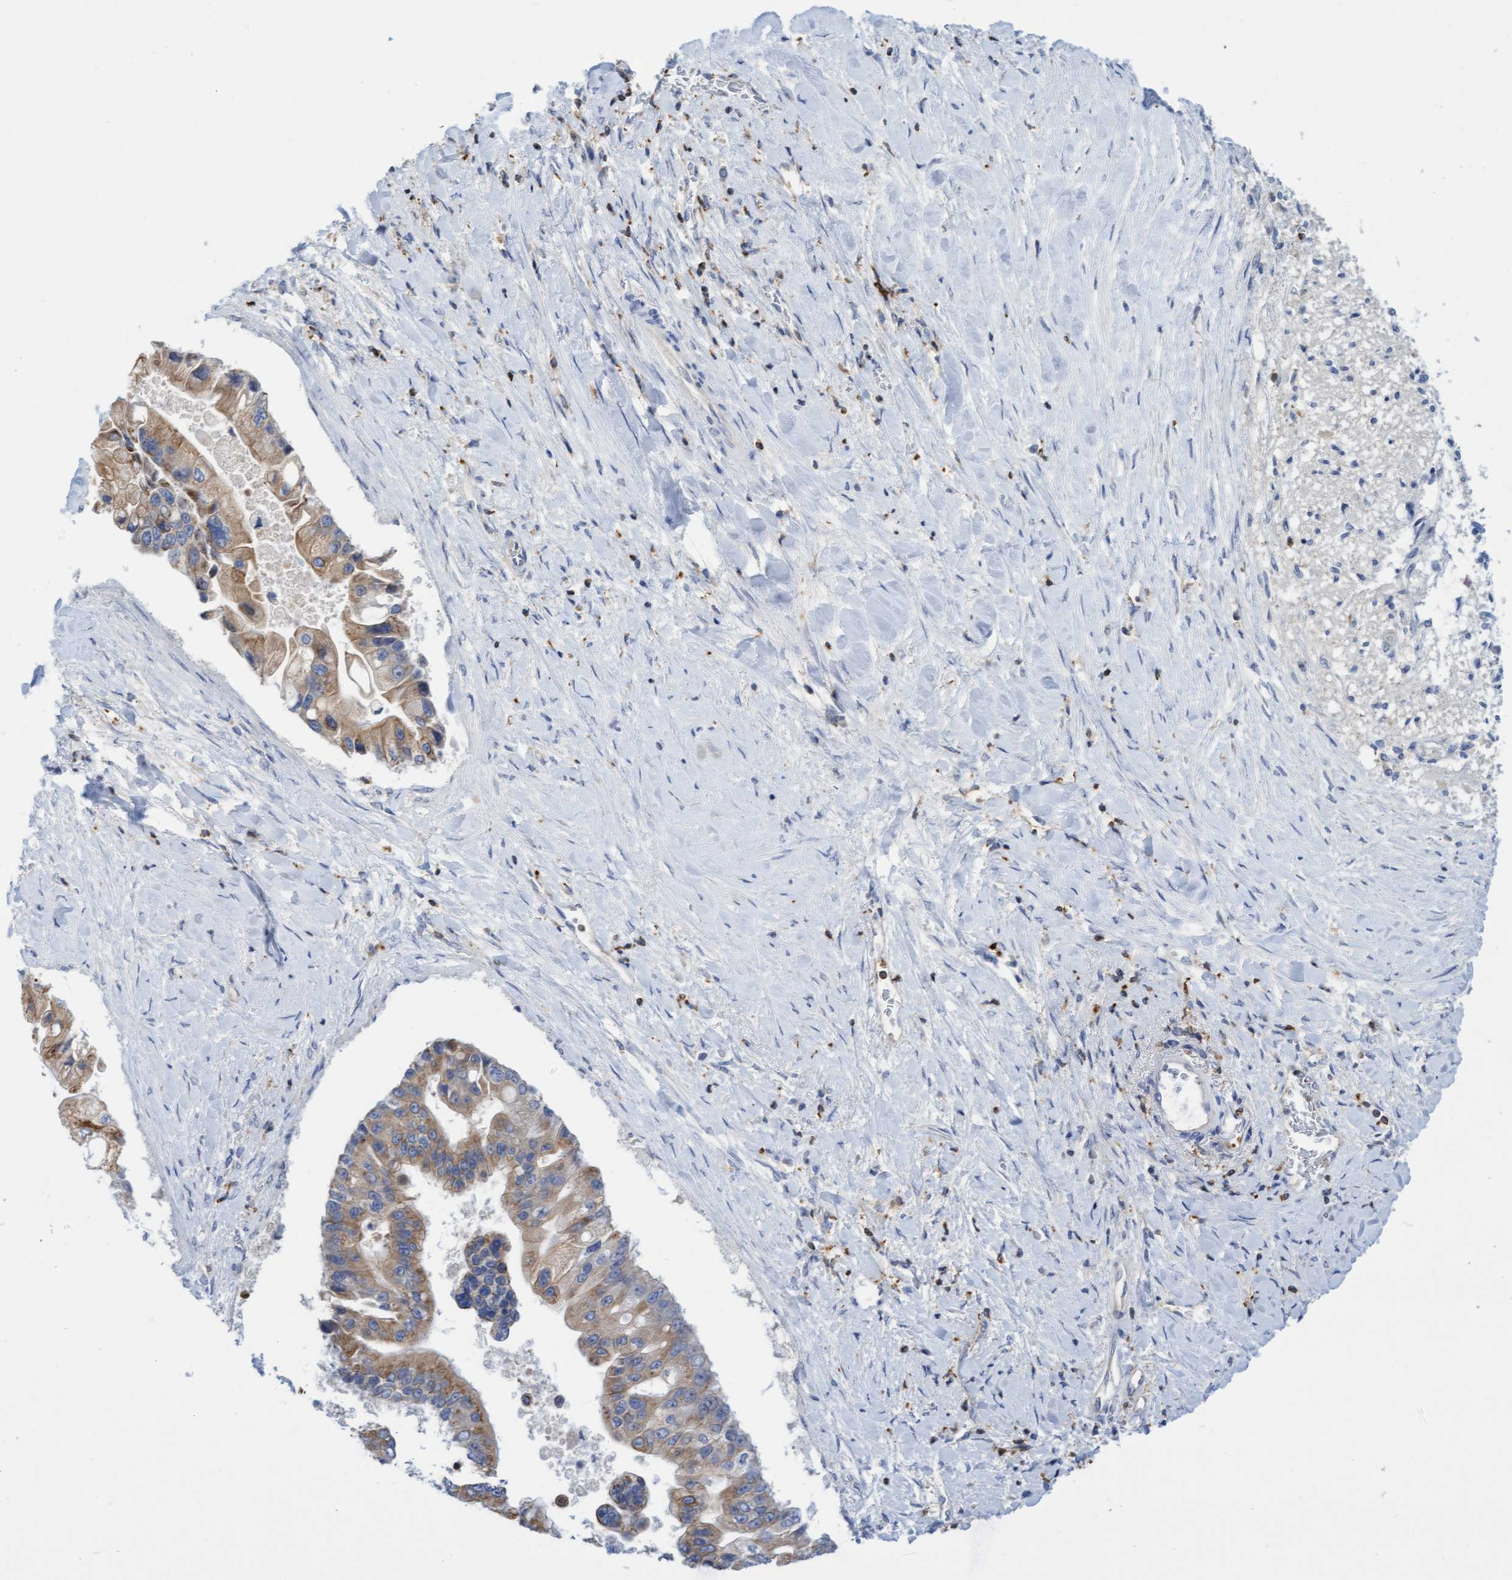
{"staining": {"intensity": "moderate", "quantity": ">75%", "location": "cytoplasmic/membranous"}, "tissue": "liver cancer", "cell_type": "Tumor cells", "image_type": "cancer", "snomed": [{"axis": "morphology", "description": "Cholangiocarcinoma"}, {"axis": "topography", "description": "Liver"}], "caption": "High-power microscopy captured an immunohistochemistry (IHC) image of liver cancer (cholangiocarcinoma), revealing moderate cytoplasmic/membranous staining in about >75% of tumor cells. (DAB (3,3'-diaminobenzidine) = brown stain, brightfield microscopy at high magnification).", "gene": "FNBP1", "patient": {"sex": "male", "age": 50}}